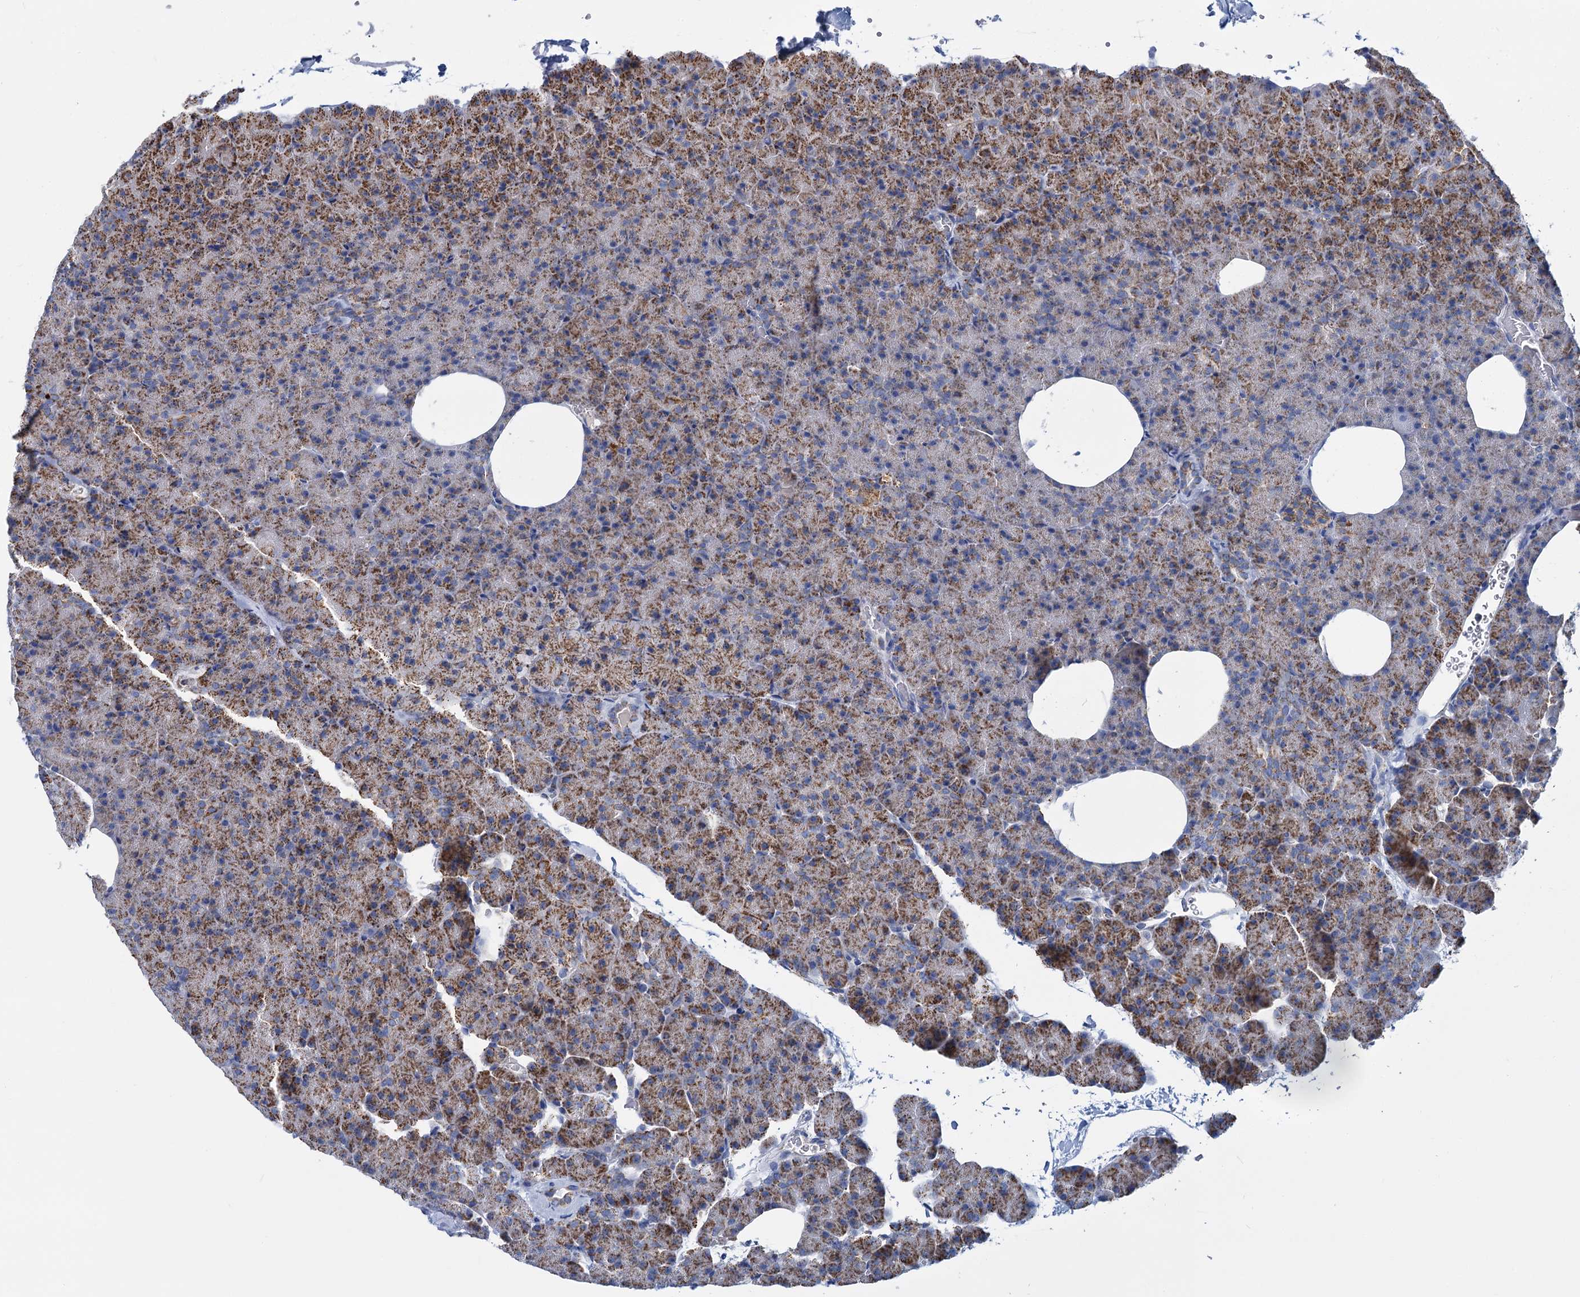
{"staining": {"intensity": "strong", "quantity": ">75%", "location": "cytoplasmic/membranous"}, "tissue": "pancreas", "cell_type": "Exocrine glandular cells", "image_type": "normal", "snomed": [{"axis": "morphology", "description": "Normal tissue, NOS"}, {"axis": "morphology", "description": "Carcinoid, malignant, NOS"}, {"axis": "topography", "description": "Pancreas"}], "caption": "Strong cytoplasmic/membranous protein positivity is seen in about >75% of exocrine glandular cells in pancreas. Using DAB (3,3'-diaminobenzidine) (brown) and hematoxylin (blue) stains, captured at high magnification using brightfield microscopy.", "gene": "CCP110", "patient": {"sex": "female", "age": 35}}